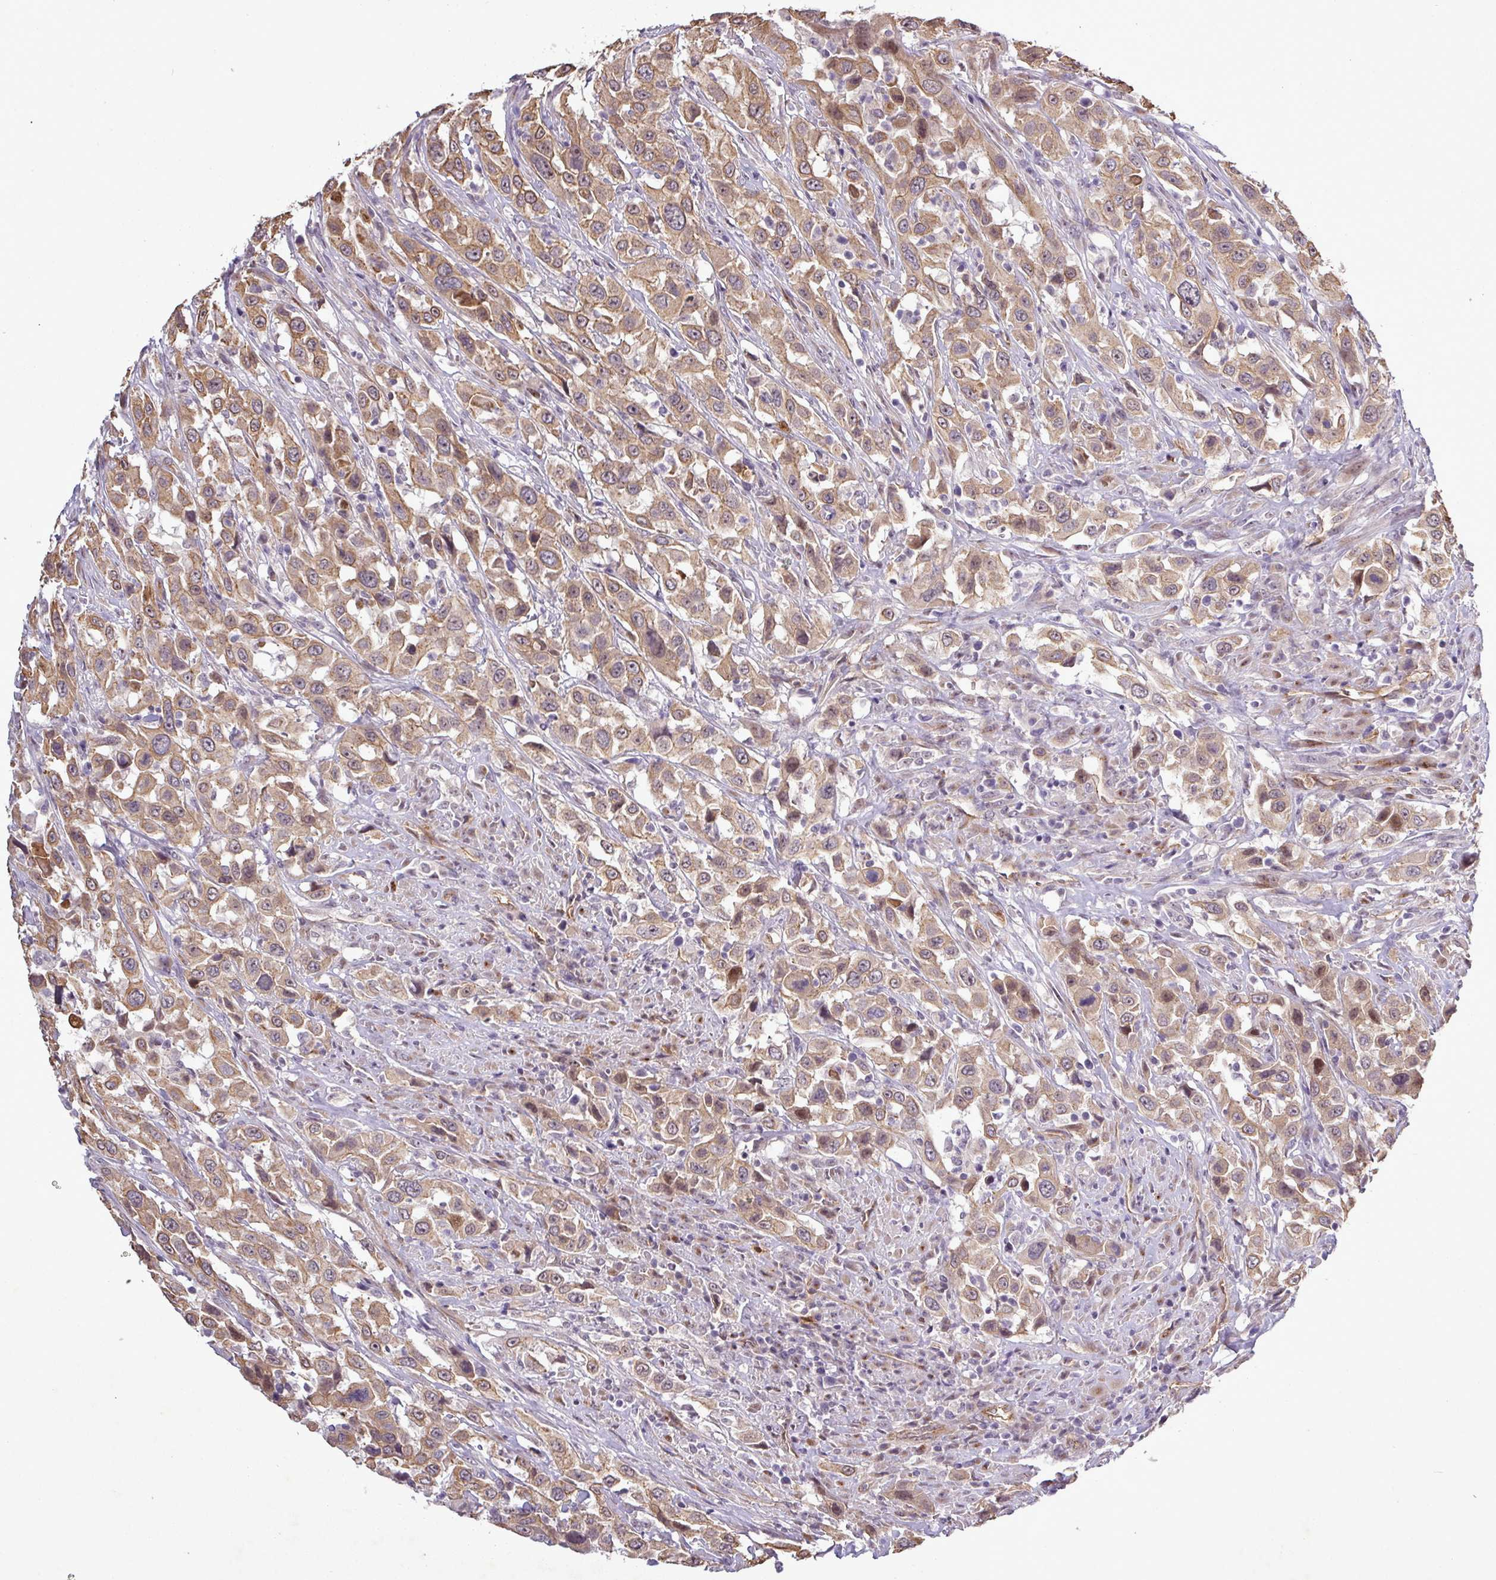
{"staining": {"intensity": "moderate", "quantity": "25%-75%", "location": "cytoplasmic/membranous,nuclear"}, "tissue": "urothelial cancer", "cell_type": "Tumor cells", "image_type": "cancer", "snomed": [{"axis": "morphology", "description": "Urothelial carcinoma, High grade"}, {"axis": "topography", "description": "Urinary bladder"}], "caption": "An IHC histopathology image of neoplastic tissue is shown. Protein staining in brown labels moderate cytoplasmic/membranous and nuclear positivity in urothelial cancer within tumor cells. (IHC, brightfield microscopy, high magnification).", "gene": "PCDH1", "patient": {"sex": "male", "age": 61}}